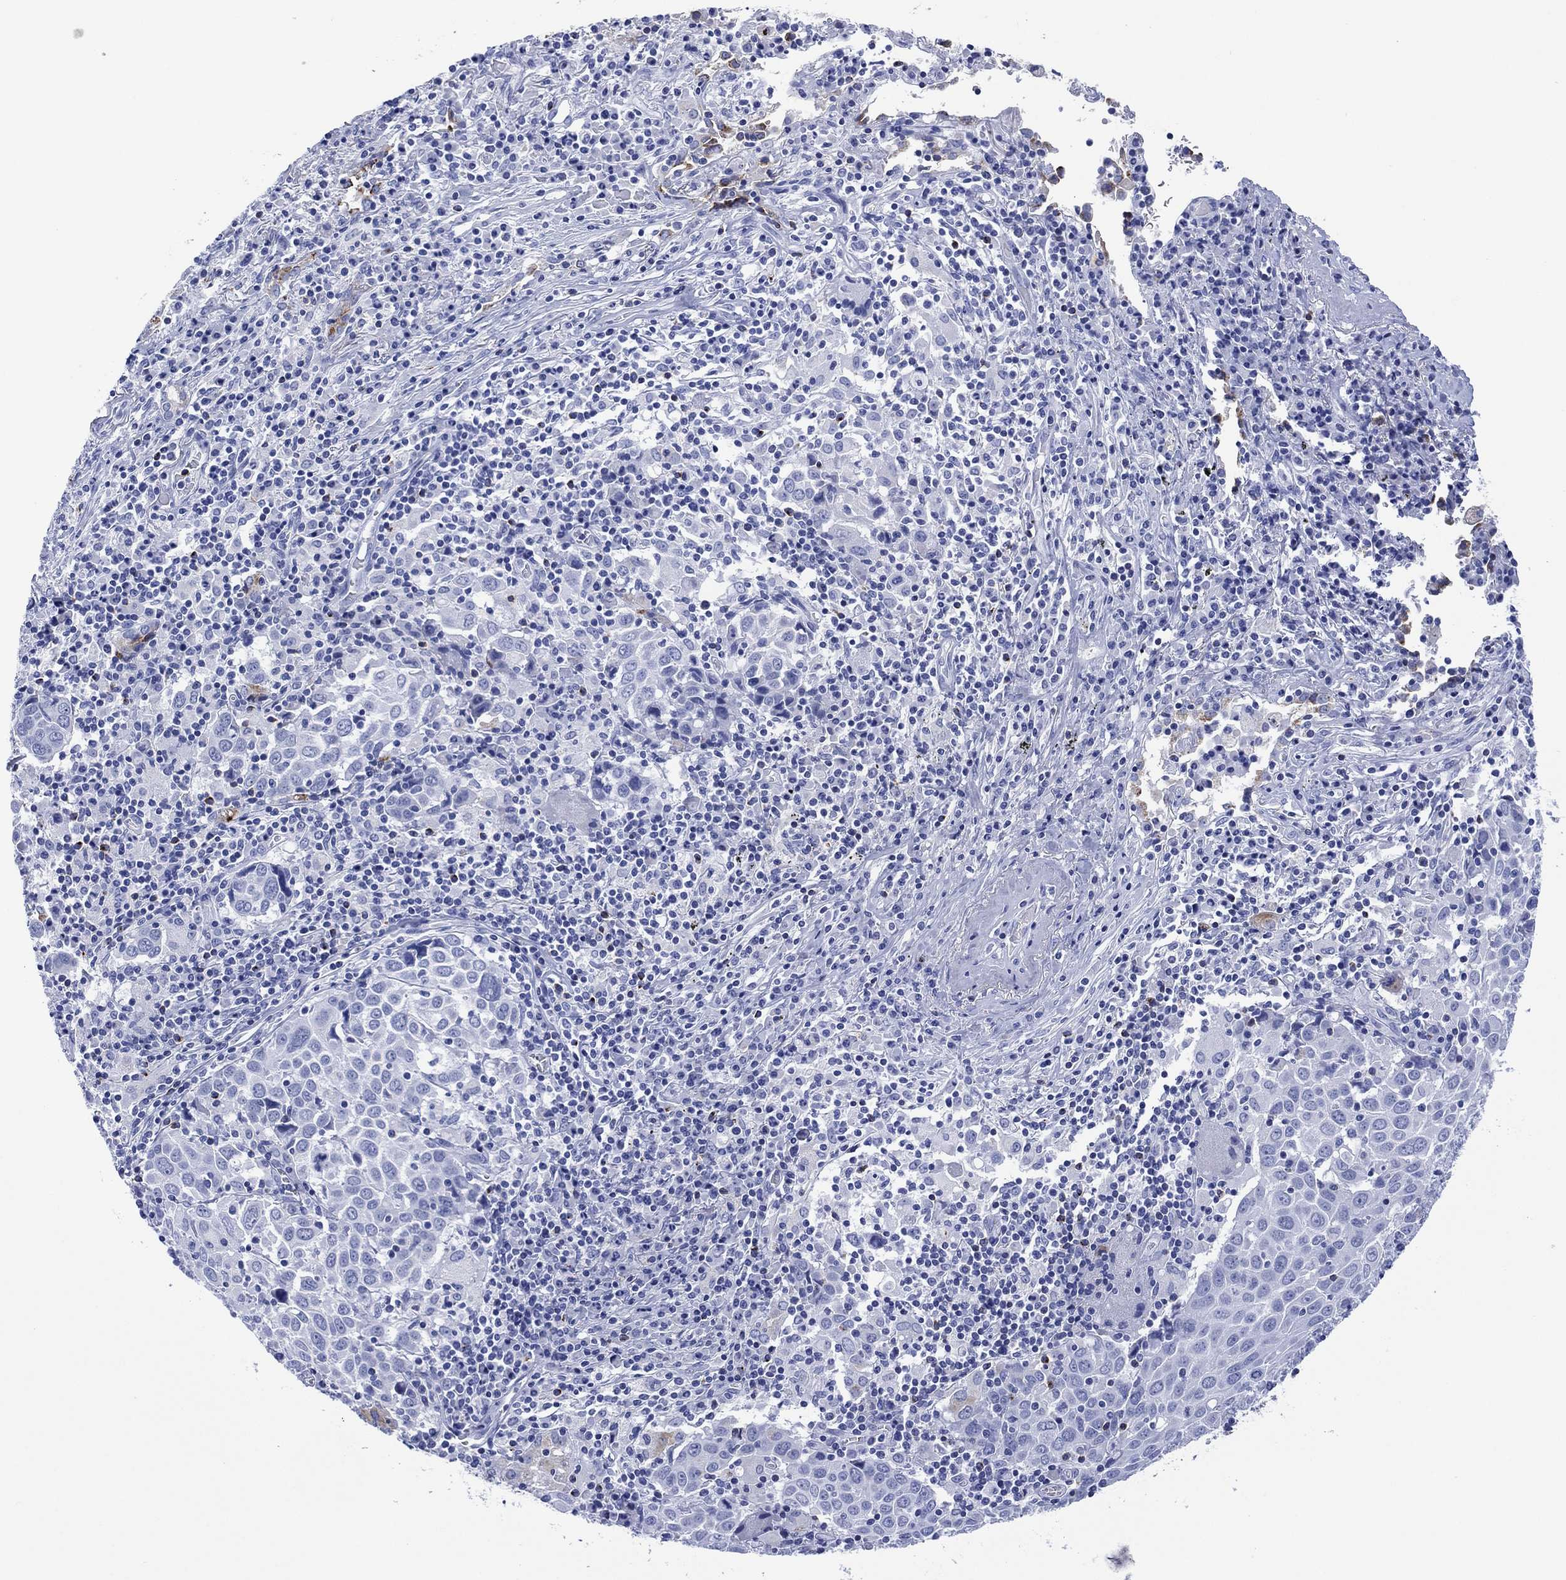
{"staining": {"intensity": "negative", "quantity": "none", "location": "none"}, "tissue": "lung cancer", "cell_type": "Tumor cells", "image_type": "cancer", "snomed": [{"axis": "morphology", "description": "Squamous cell carcinoma, NOS"}, {"axis": "topography", "description": "Lung"}], "caption": "Immunohistochemistry (IHC) image of neoplastic tissue: lung squamous cell carcinoma stained with DAB (3,3'-diaminobenzidine) exhibits no significant protein expression in tumor cells.", "gene": "DPP4", "patient": {"sex": "male", "age": 57}}